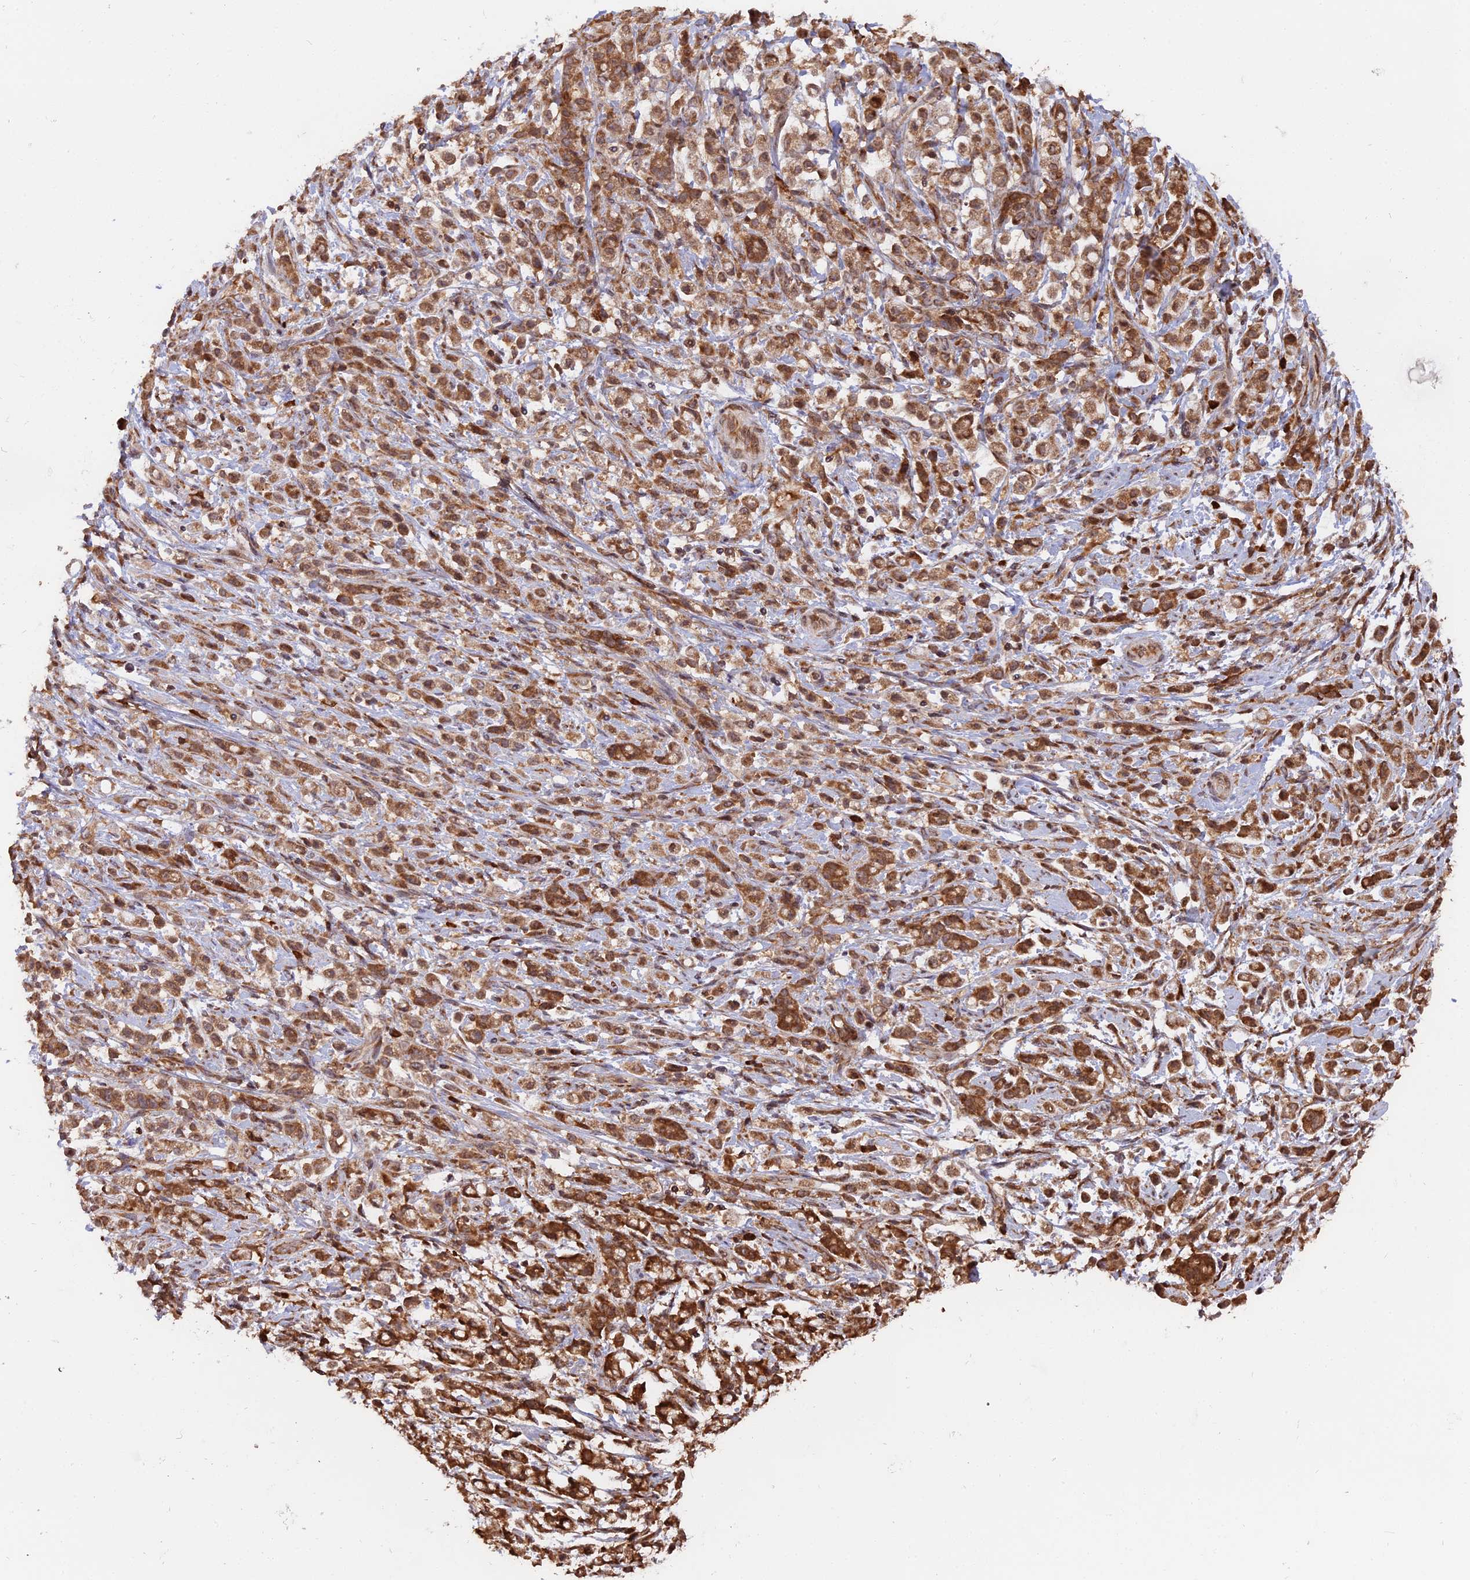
{"staining": {"intensity": "moderate", "quantity": ">75%", "location": "cytoplasmic/membranous"}, "tissue": "stomach cancer", "cell_type": "Tumor cells", "image_type": "cancer", "snomed": [{"axis": "morphology", "description": "Adenocarcinoma, NOS"}, {"axis": "topography", "description": "Stomach"}], "caption": "Stomach cancer stained with IHC shows moderate cytoplasmic/membranous expression in approximately >75% of tumor cells.", "gene": "RPL26", "patient": {"sex": "female", "age": 60}}